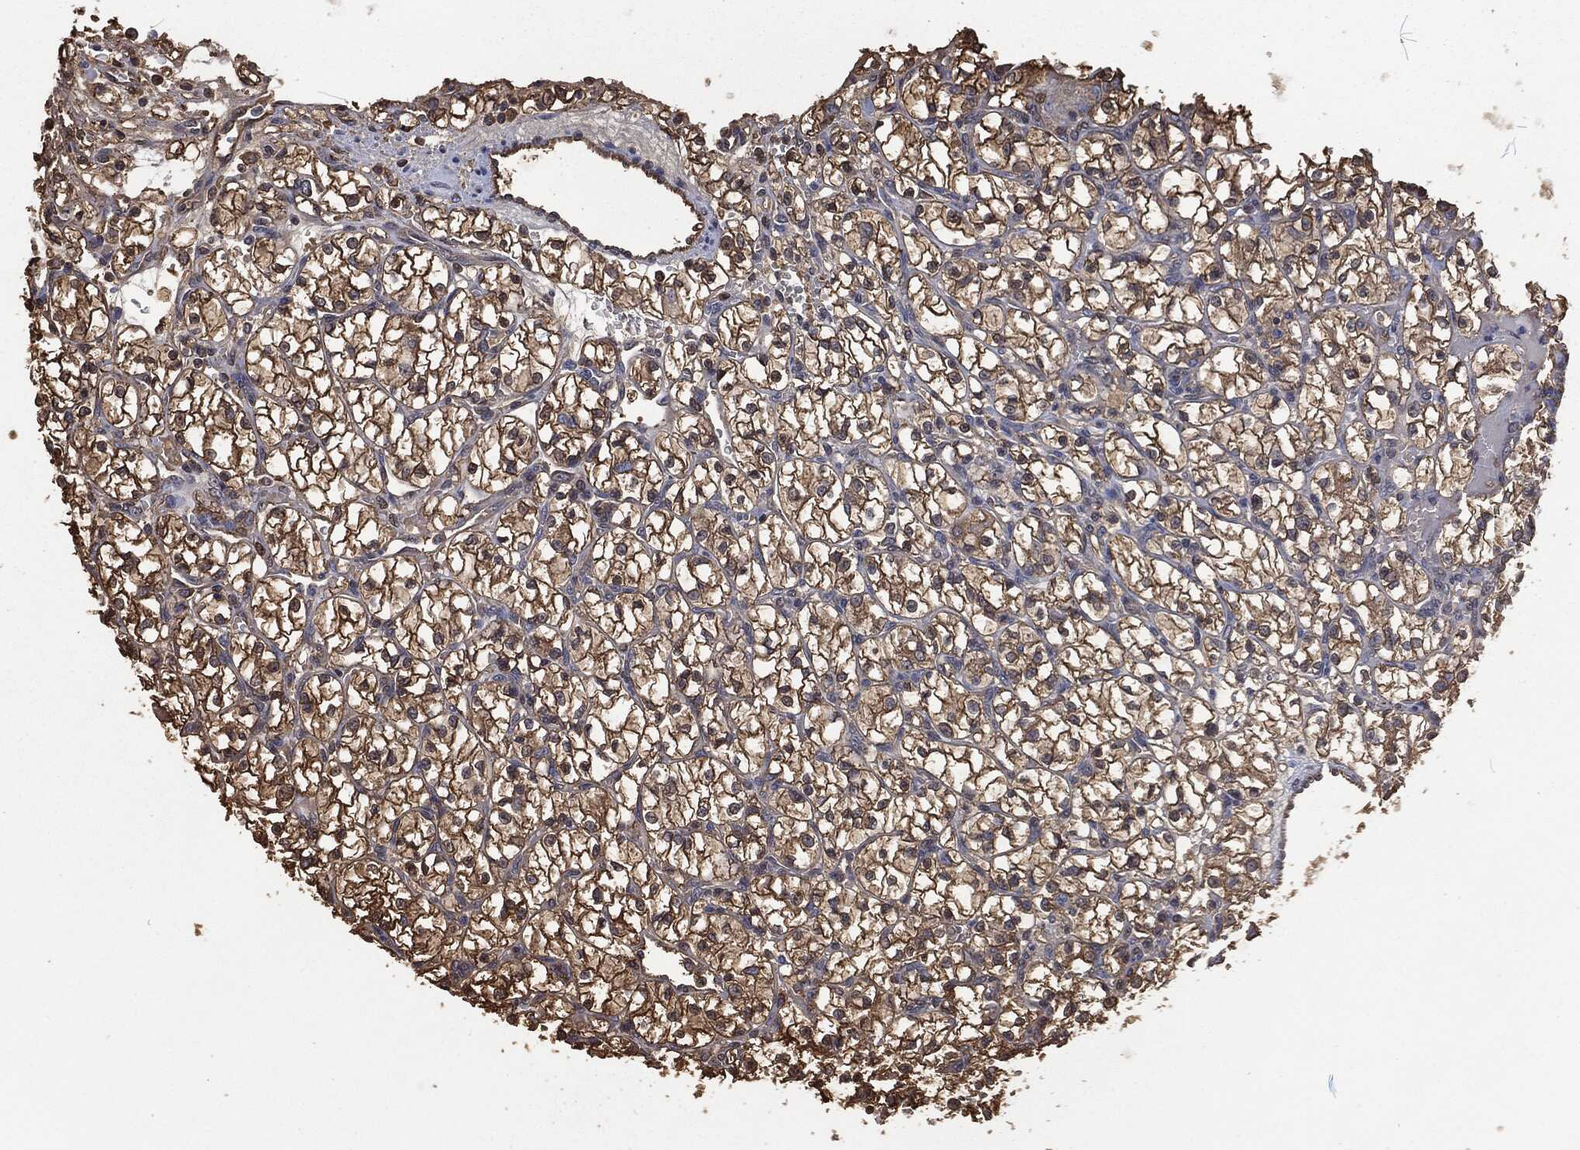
{"staining": {"intensity": "strong", "quantity": ">75%", "location": "cytoplasmic/membranous"}, "tissue": "renal cancer", "cell_type": "Tumor cells", "image_type": "cancer", "snomed": [{"axis": "morphology", "description": "Adenocarcinoma, NOS"}, {"axis": "topography", "description": "Kidney"}], "caption": "Protein expression analysis of renal adenocarcinoma demonstrates strong cytoplasmic/membranous positivity in approximately >75% of tumor cells.", "gene": "PRDX4", "patient": {"sex": "female", "age": 64}}